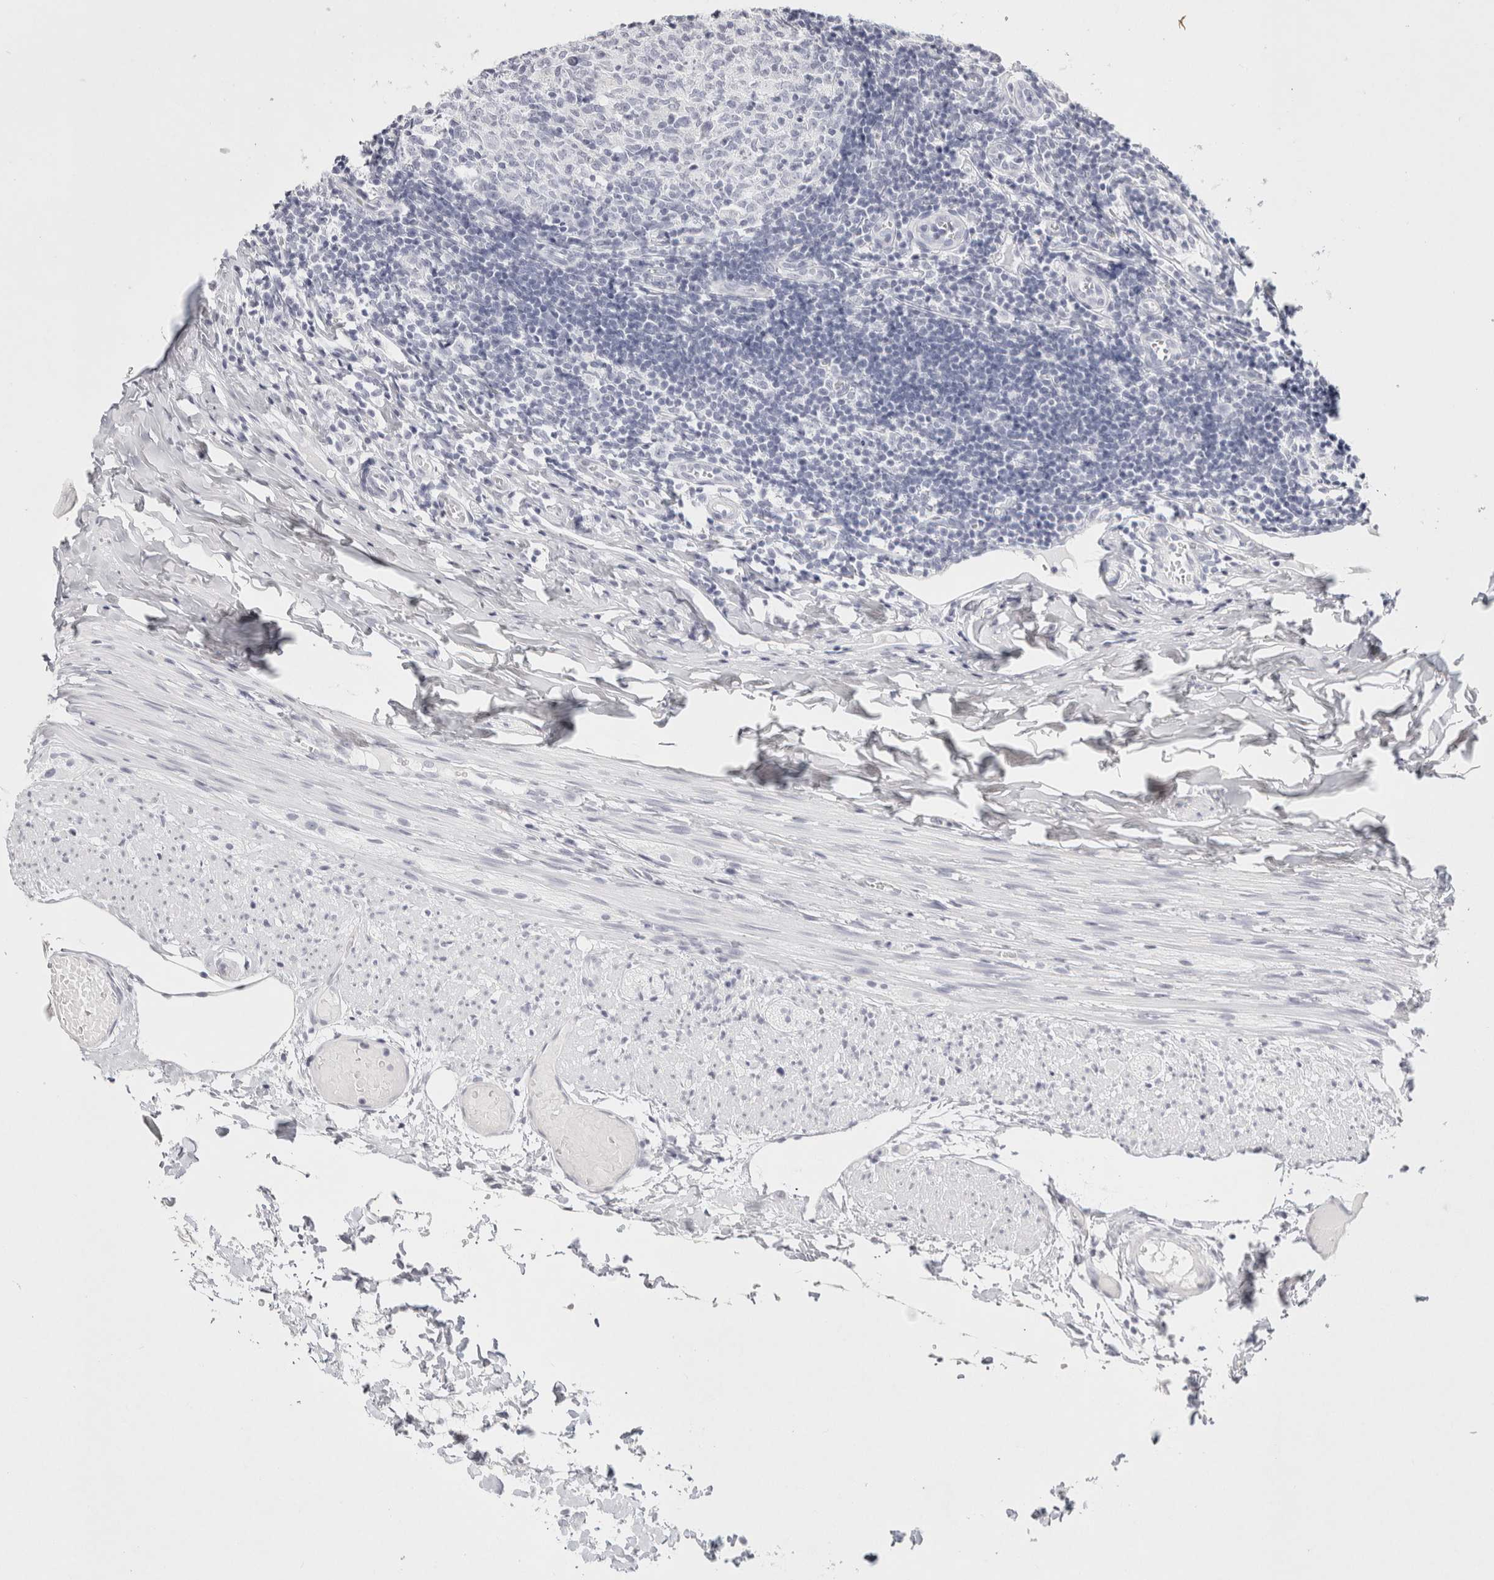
{"staining": {"intensity": "negative", "quantity": "none", "location": "none"}, "tissue": "appendix", "cell_type": "Glandular cells", "image_type": "normal", "snomed": [{"axis": "morphology", "description": "Normal tissue, NOS"}, {"axis": "topography", "description": "Appendix"}], "caption": "Immunohistochemistry photomicrograph of benign appendix: human appendix stained with DAB displays no significant protein expression in glandular cells.", "gene": "GARIN1A", "patient": {"sex": "male", "age": 8}}